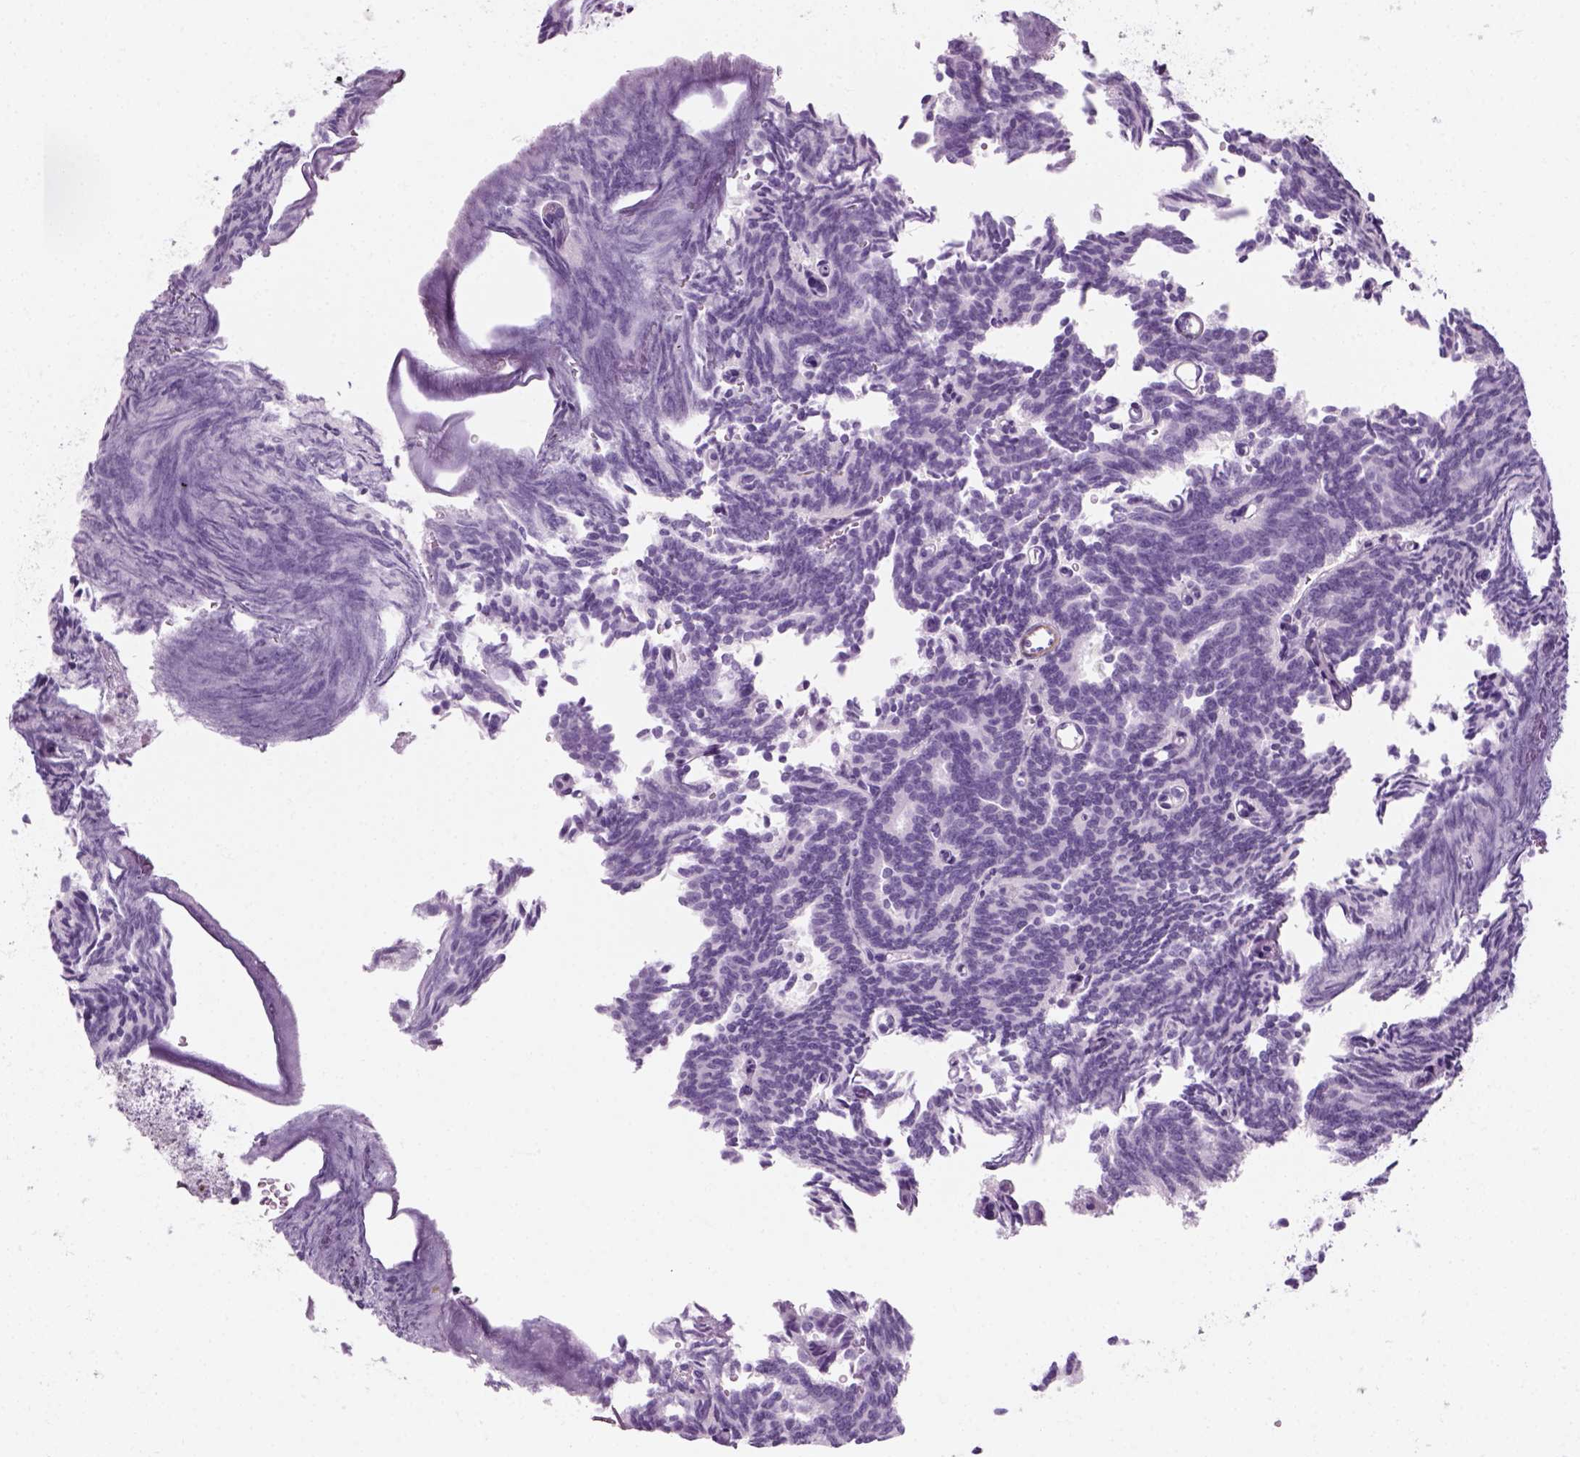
{"staining": {"intensity": "negative", "quantity": "none", "location": "none"}, "tissue": "prostate cancer", "cell_type": "Tumor cells", "image_type": "cancer", "snomed": [{"axis": "morphology", "description": "Adenocarcinoma, High grade"}, {"axis": "topography", "description": "Prostate"}], "caption": "DAB immunohistochemical staining of human prostate cancer (high-grade adenocarcinoma) exhibits no significant staining in tumor cells.", "gene": "ZNF865", "patient": {"sex": "male", "age": 53}}